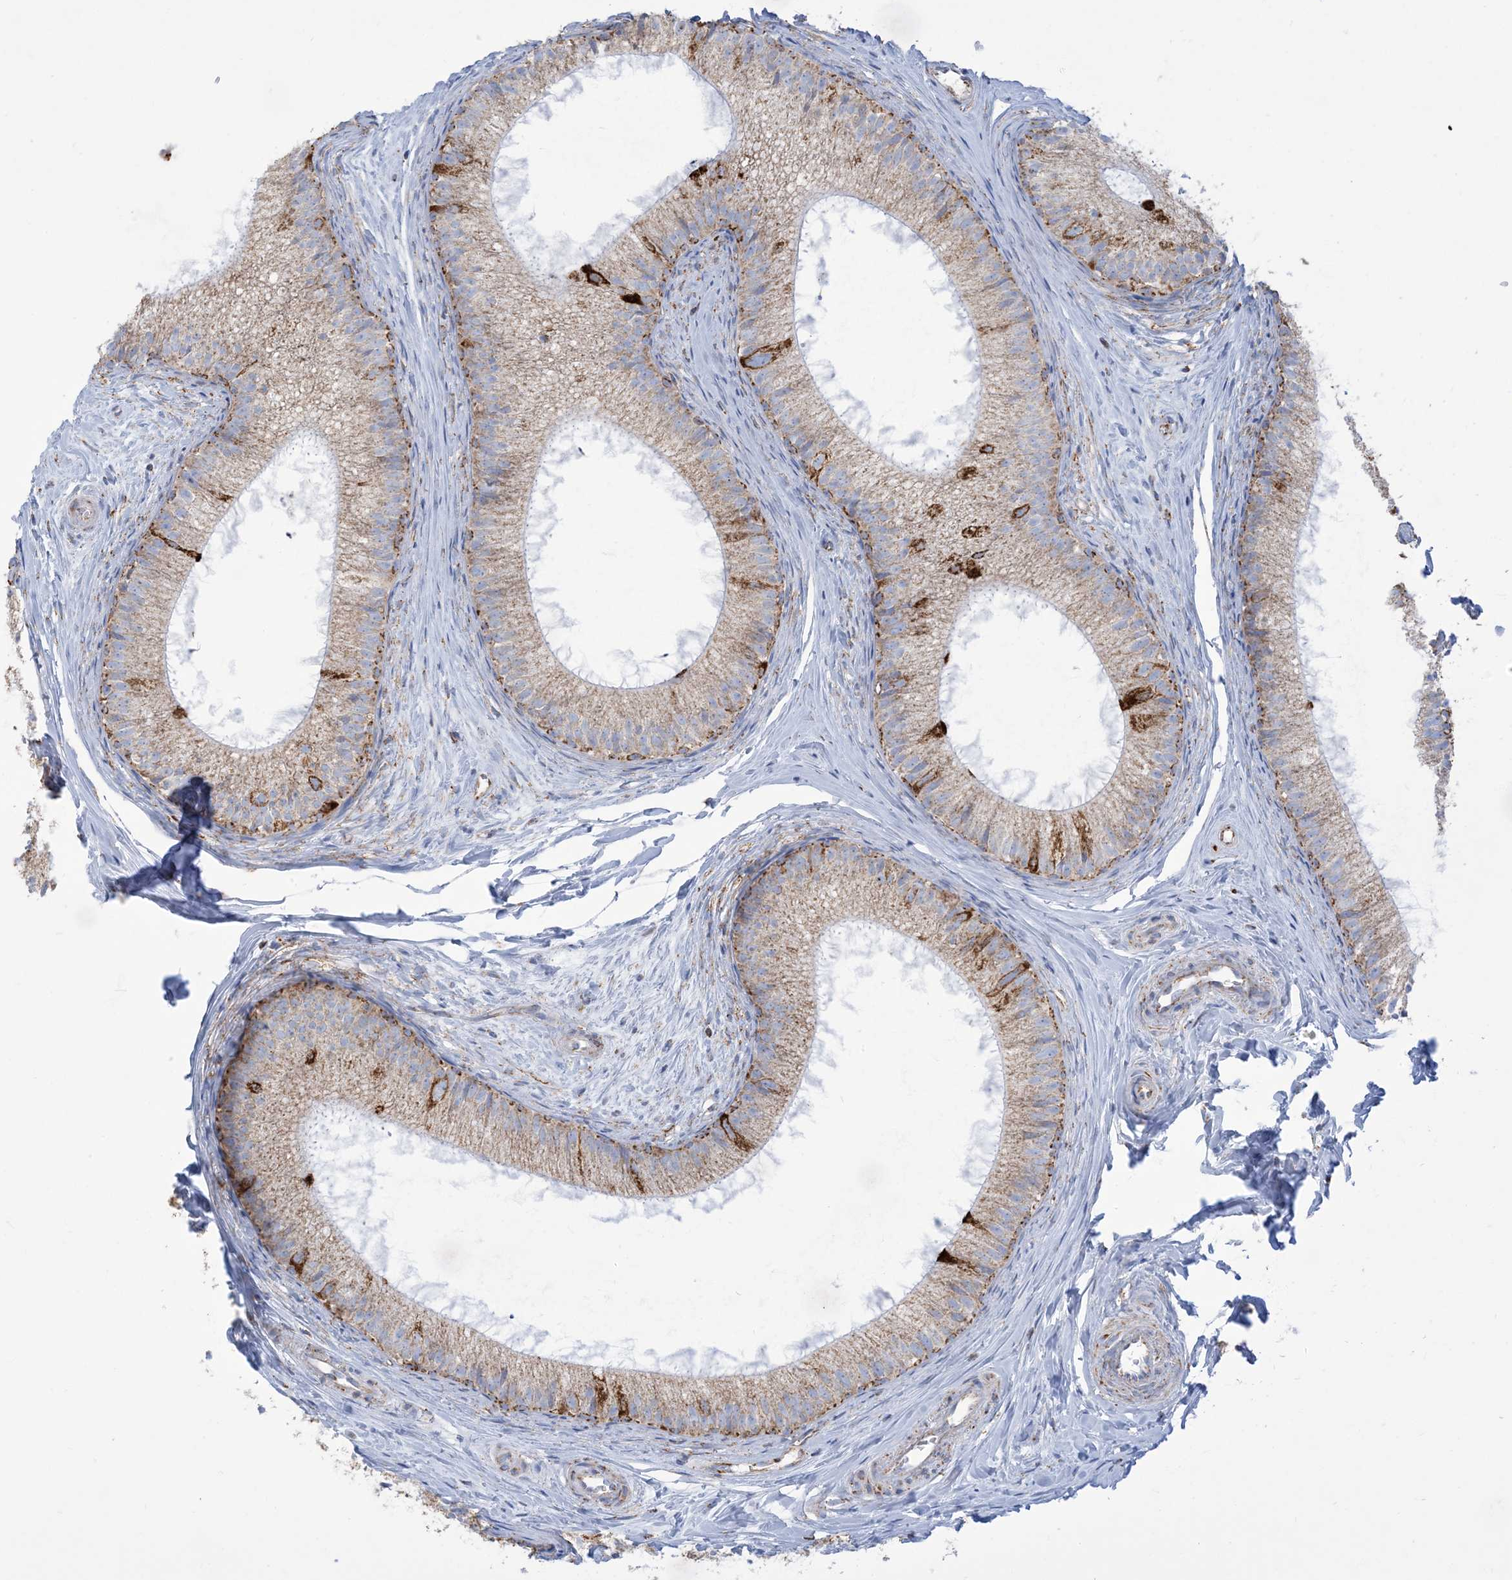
{"staining": {"intensity": "moderate", "quantity": ">75%", "location": "cytoplasmic/membranous"}, "tissue": "epididymis", "cell_type": "Glandular cells", "image_type": "normal", "snomed": [{"axis": "morphology", "description": "Normal tissue, NOS"}, {"axis": "topography", "description": "Epididymis"}], "caption": "Protein expression by immunohistochemistry (IHC) reveals moderate cytoplasmic/membranous staining in approximately >75% of glandular cells in normal epididymis. Using DAB (brown) and hematoxylin (blue) stains, captured at high magnification using brightfield microscopy.", "gene": "SAMM50", "patient": {"sex": "male", "age": 34}}